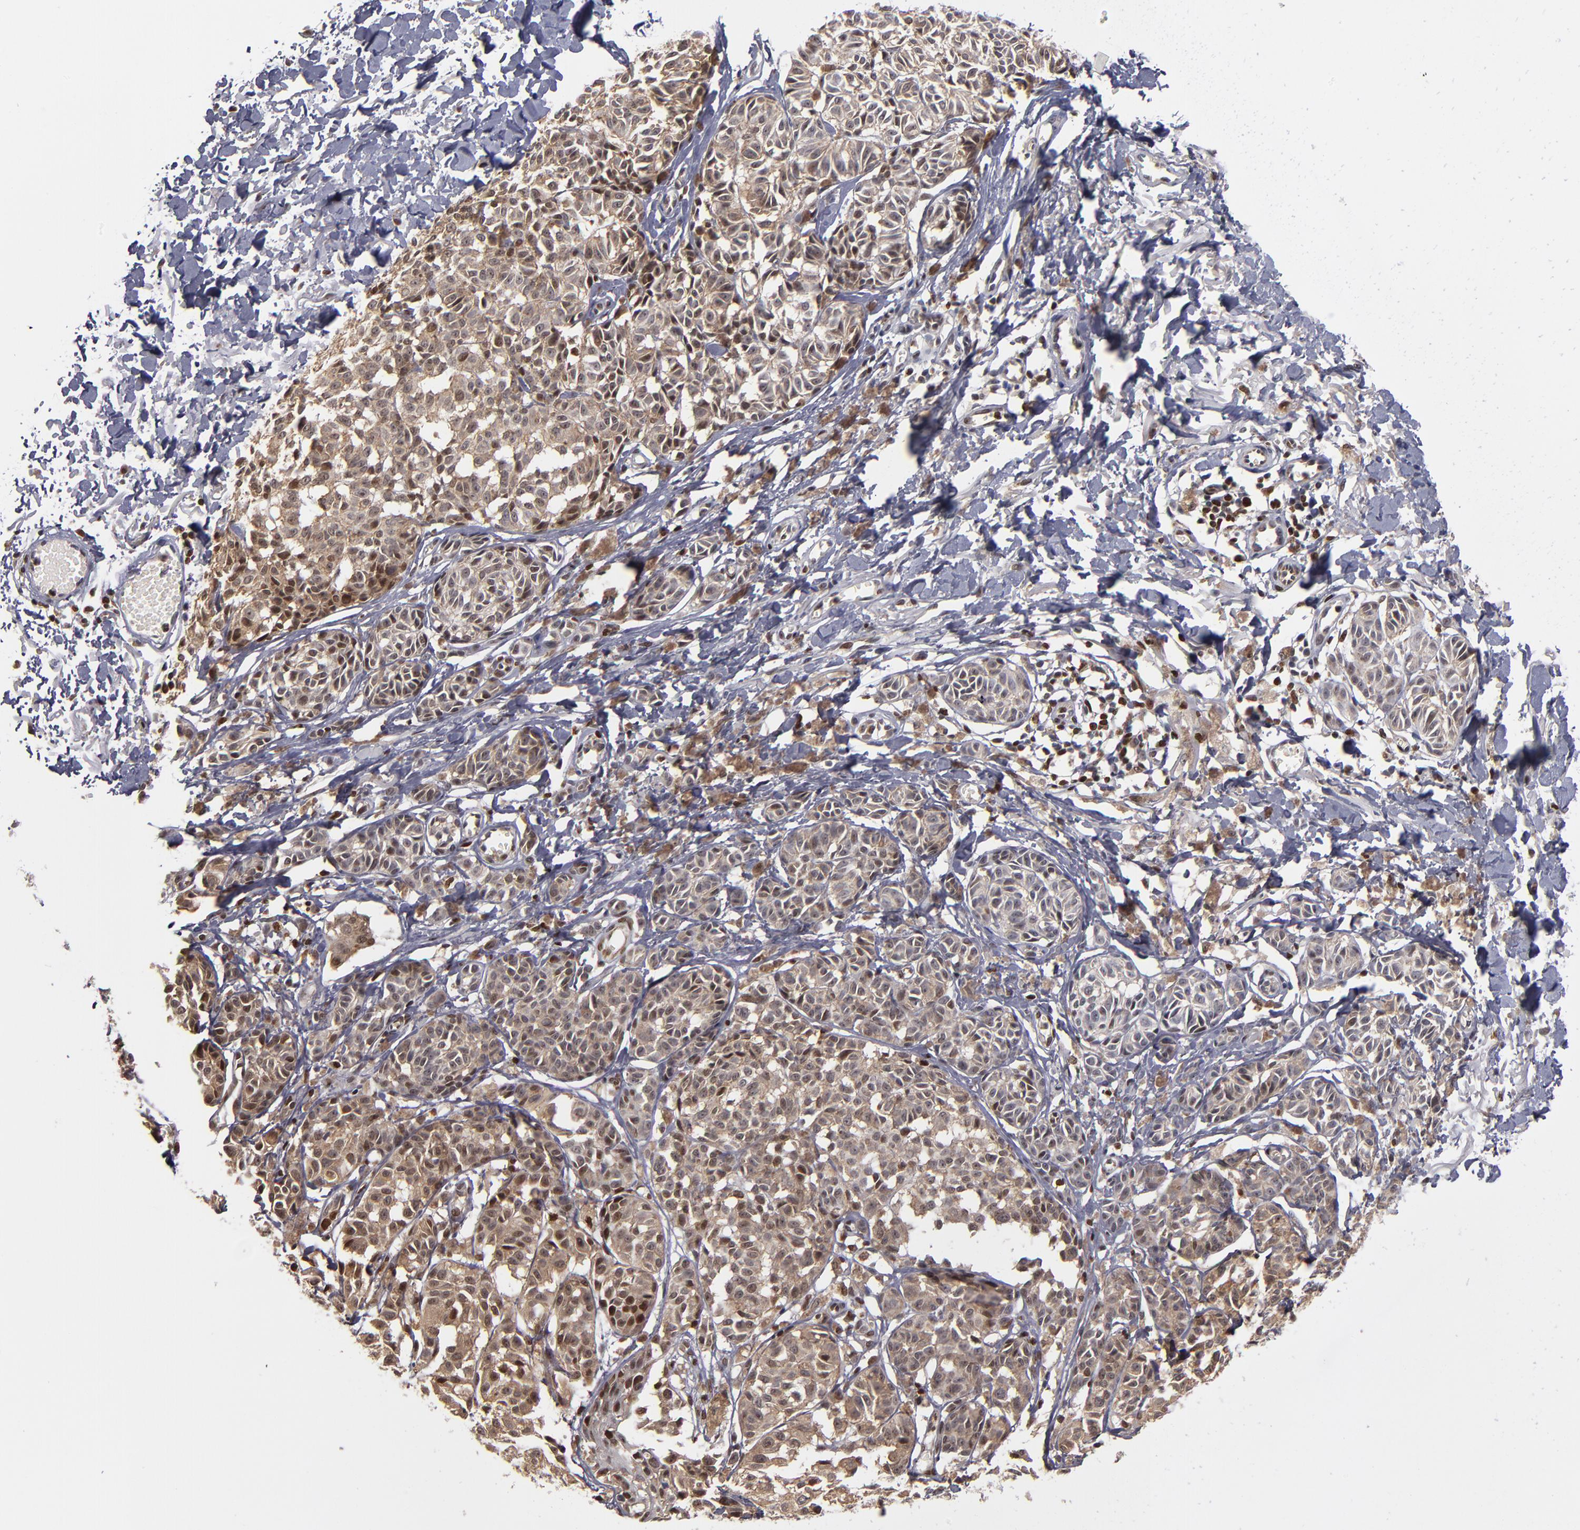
{"staining": {"intensity": "weak", "quantity": ">75%", "location": "cytoplasmic/membranous"}, "tissue": "melanoma", "cell_type": "Tumor cells", "image_type": "cancer", "snomed": [{"axis": "morphology", "description": "Malignant melanoma, NOS"}, {"axis": "topography", "description": "Skin"}], "caption": "High-magnification brightfield microscopy of melanoma stained with DAB (brown) and counterstained with hematoxylin (blue). tumor cells exhibit weak cytoplasmic/membranous staining is seen in about>75% of cells. (Brightfield microscopy of DAB IHC at high magnification).", "gene": "KDM6A", "patient": {"sex": "male", "age": 76}}